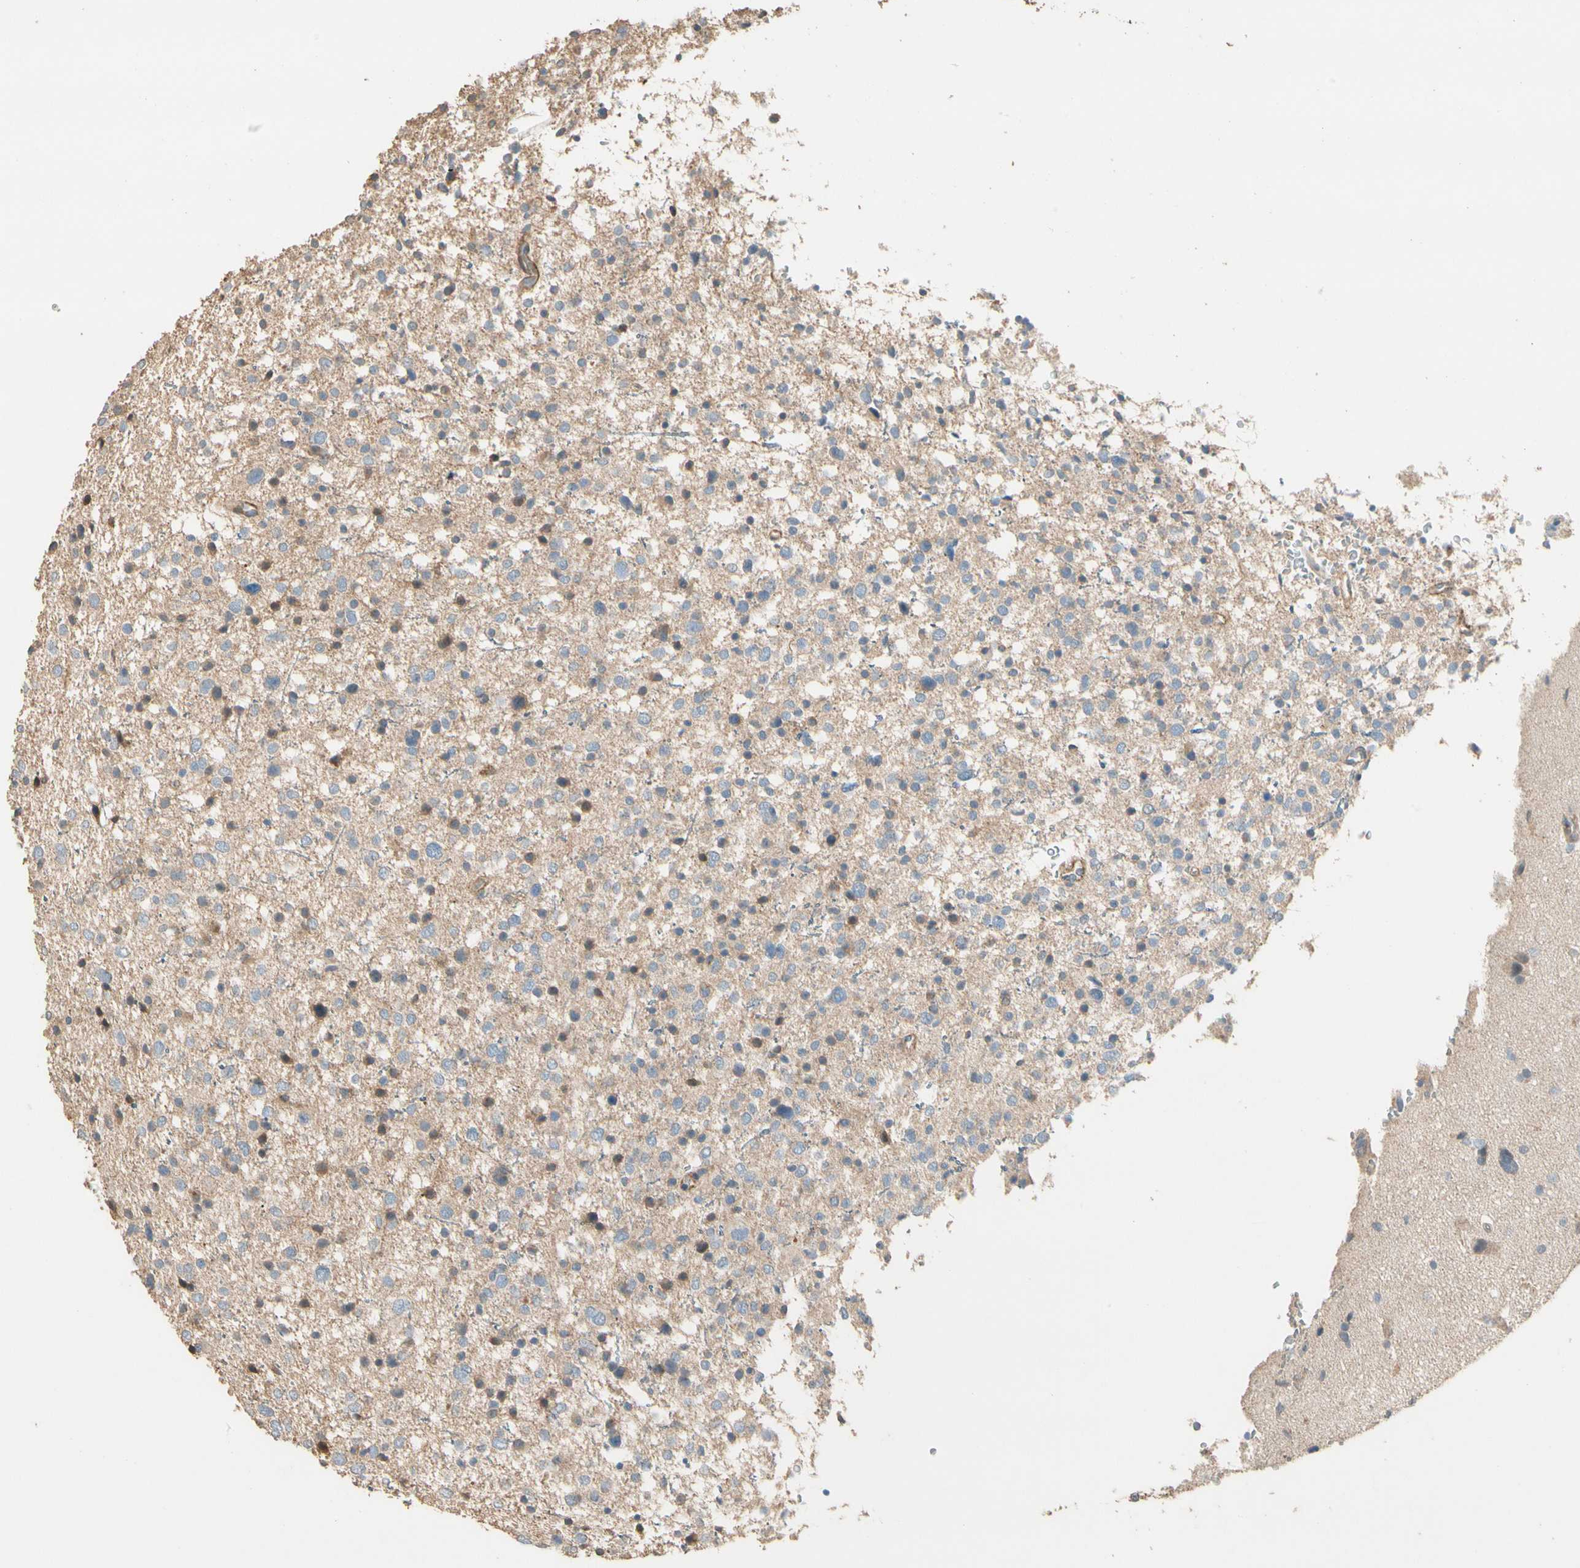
{"staining": {"intensity": "moderate", "quantity": "25%-75%", "location": "cytoplasmic/membranous"}, "tissue": "glioma", "cell_type": "Tumor cells", "image_type": "cancer", "snomed": [{"axis": "morphology", "description": "Glioma, malignant, Low grade"}, {"axis": "topography", "description": "Brain"}], "caption": "Protein expression by immunohistochemistry (IHC) exhibits moderate cytoplasmic/membranous staining in about 25%-75% of tumor cells in malignant low-grade glioma.", "gene": "CDH6", "patient": {"sex": "female", "age": 37}}